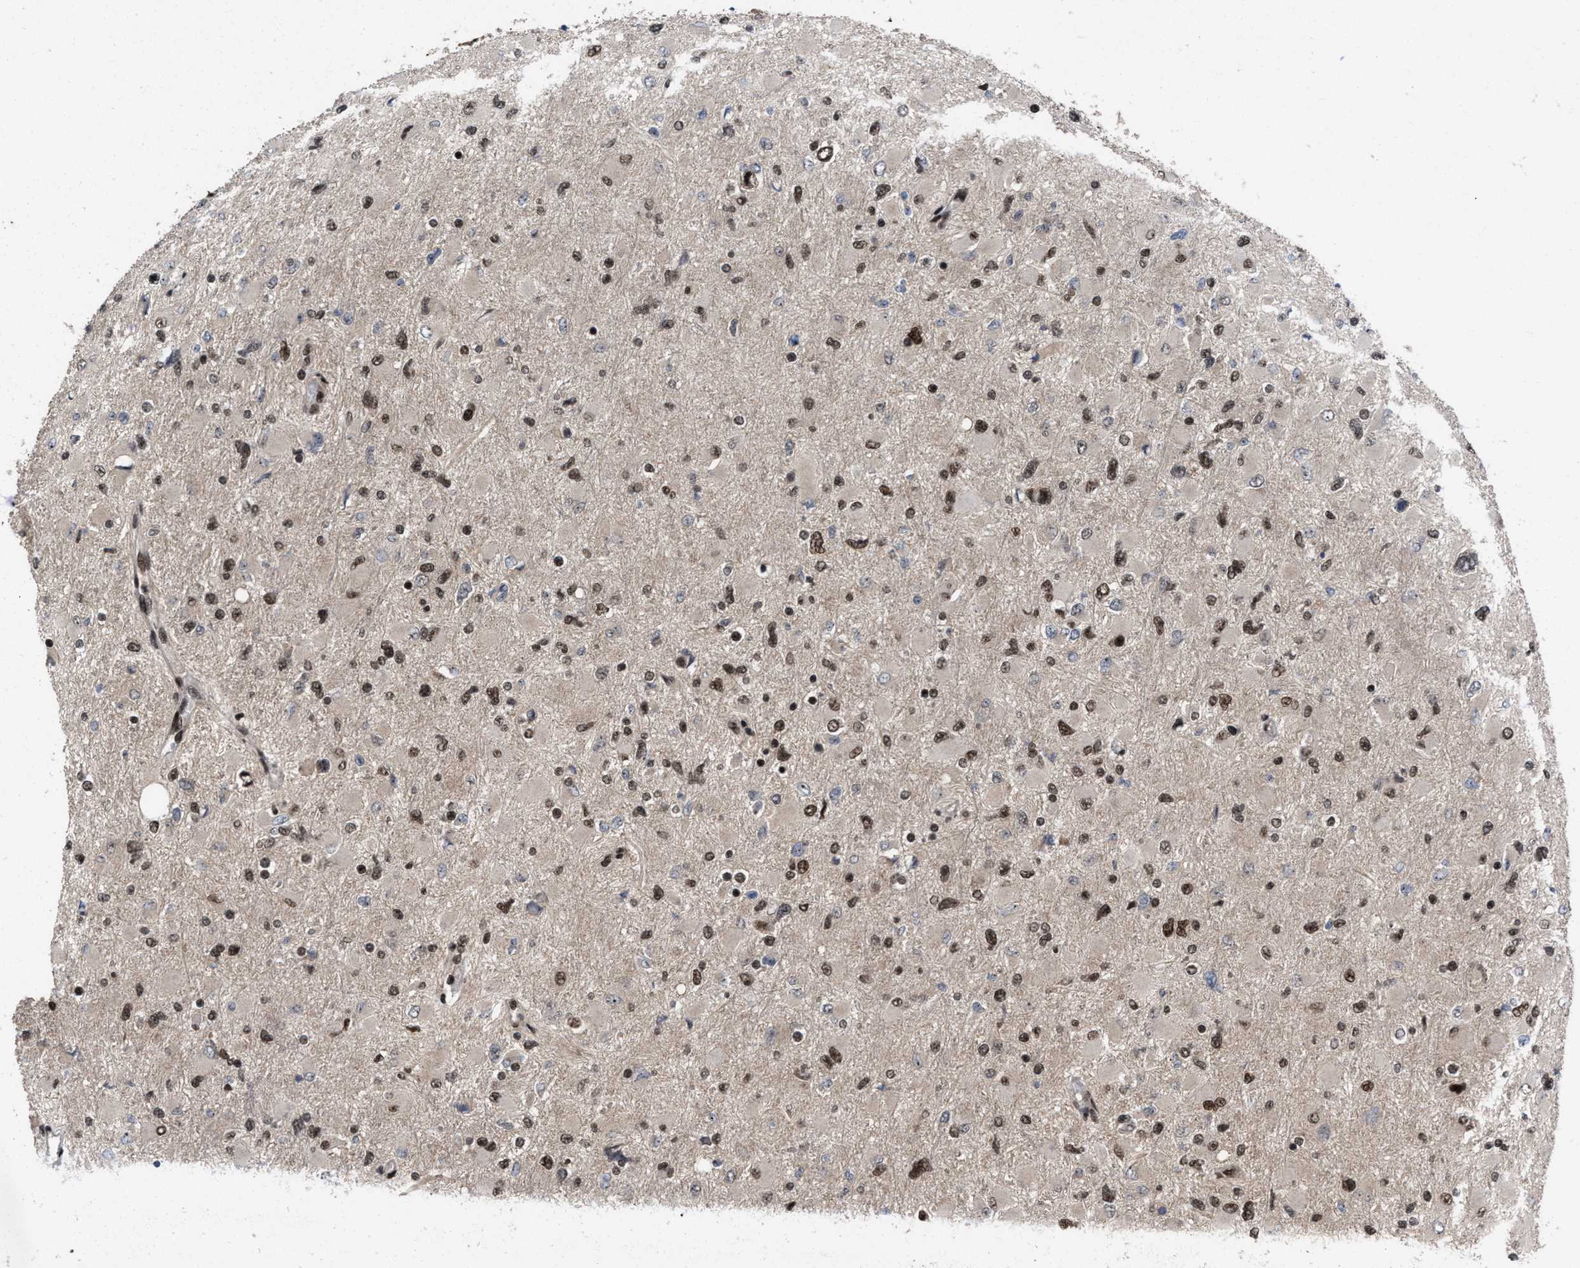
{"staining": {"intensity": "moderate", "quantity": ">75%", "location": "nuclear"}, "tissue": "glioma", "cell_type": "Tumor cells", "image_type": "cancer", "snomed": [{"axis": "morphology", "description": "Glioma, malignant, High grade"}, {"axis": "topography", "description": "Cerebral cortex"}], "caption": "Protein analysis of high-grade glioma (malignant) tissue exhibits moderate nuclear staining in about >75% of tumor cells.", "gene": "WIZ", "patient": {"sex": "female", "age": 36}}